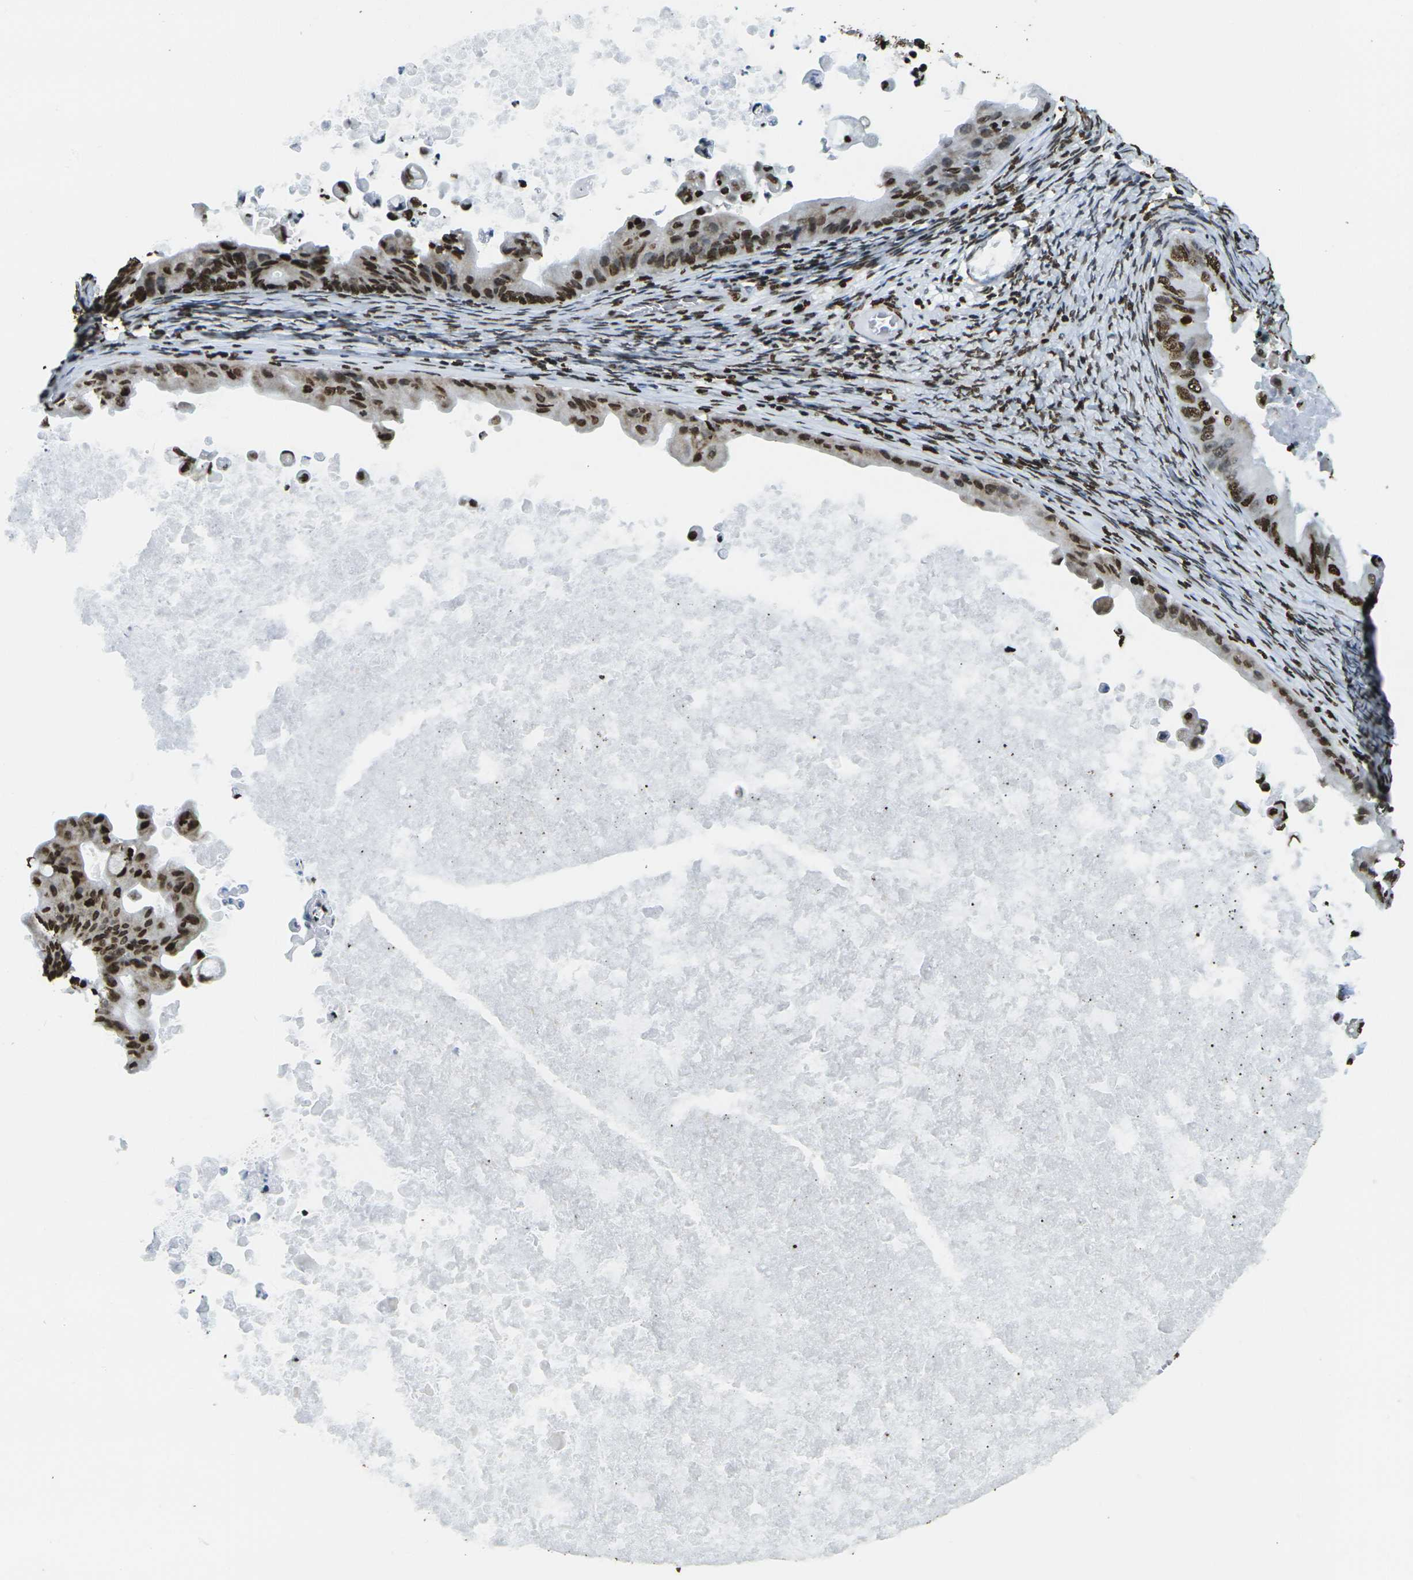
{"staining": {"intensity": "moderate", "quantity": ">75%", "location": "nuclear"}, "tissue": "ovarian cancer", "cell_type": "Tumor cells", "image_type": "cancer", "snomed": [{"axis": "morphology", "description": "Cystadenocarcinoma, mucinous, NOS"}, {"axis": "topography", "description": "Ovary"}], "caption": "Protein expression analysis of ovarian mucinous cystadenocarcinoma exhibits moderate nuclear positivity in approximately >75% of tumor cells.", "gene": "H1-2", "patient": {"sex": "female", "age": 37}}